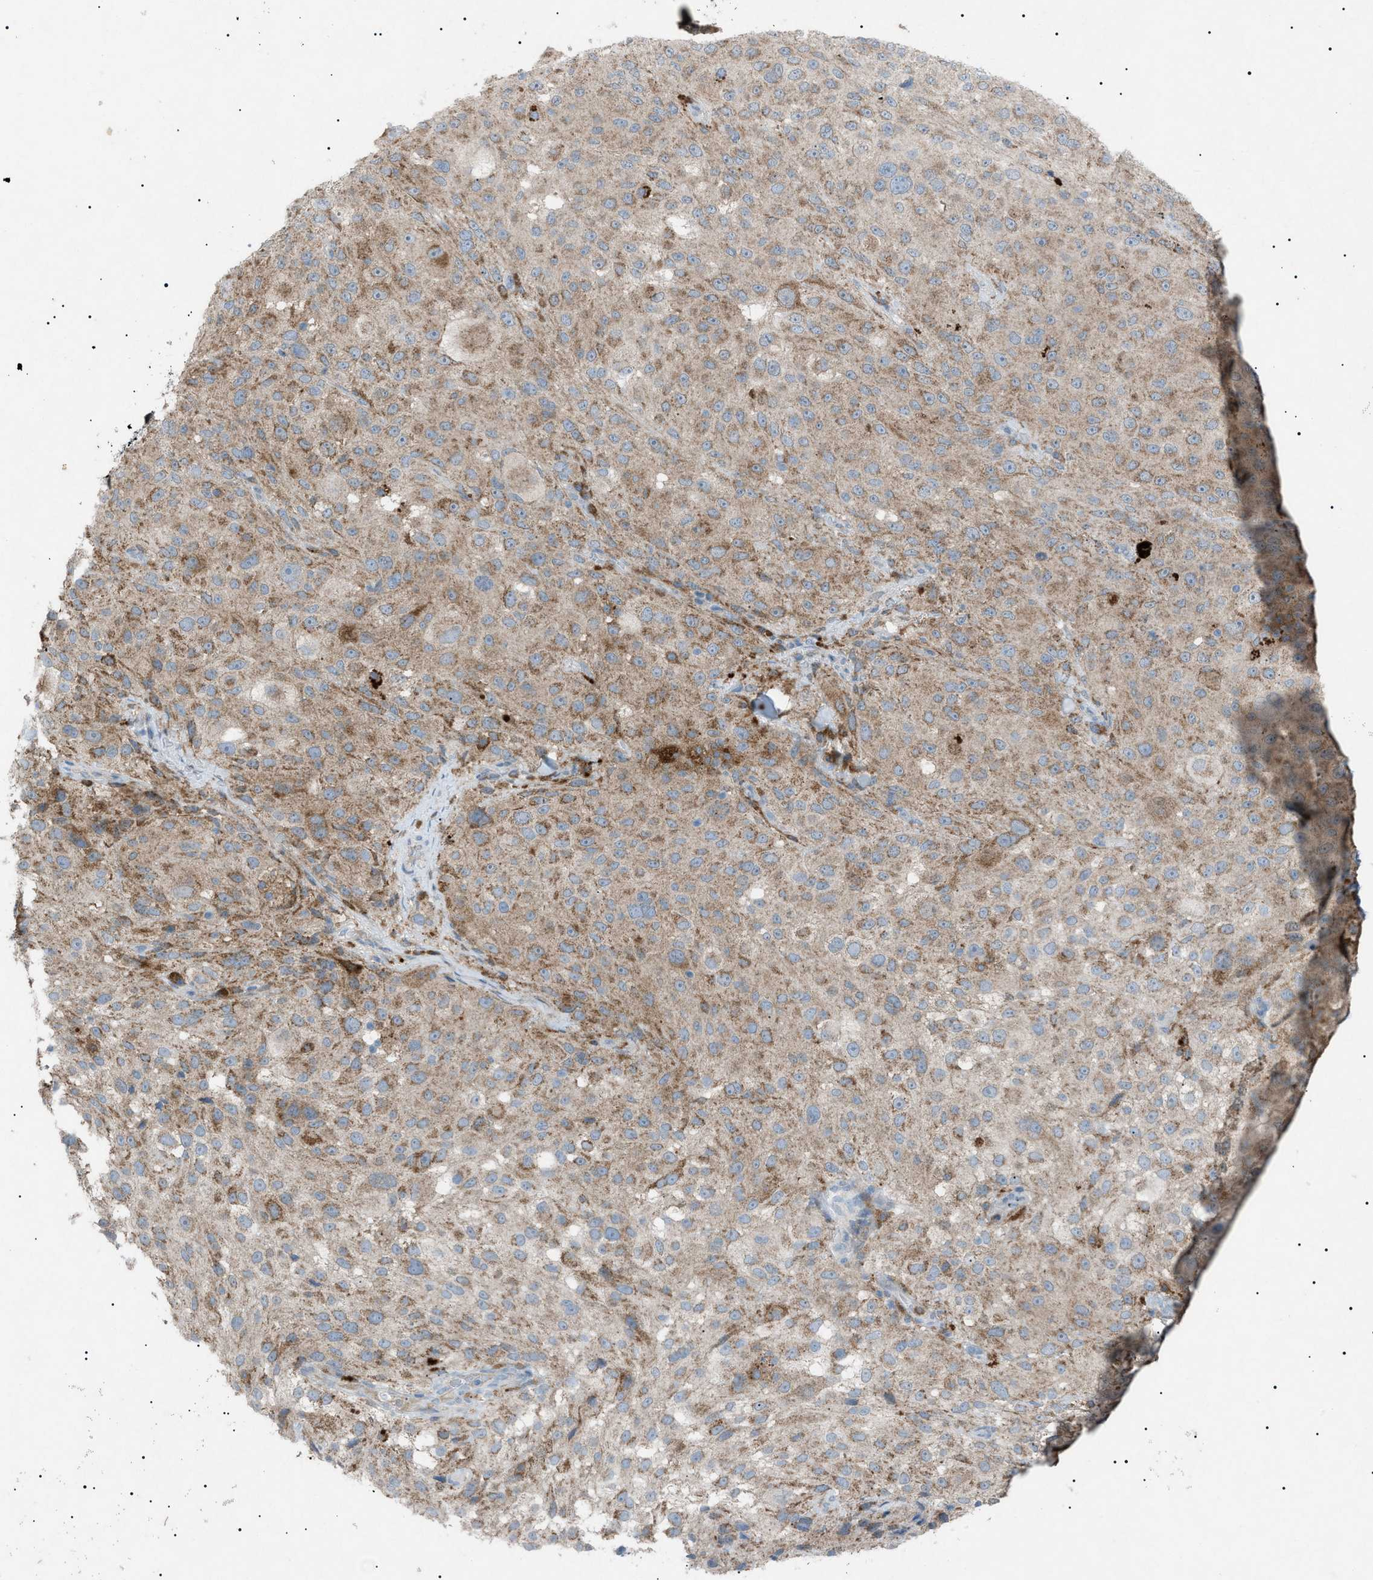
{"staining": {"intensity": "weak", "quantity": ">75%", "location": "cytoplasmic/membranous"}, "tissue": "melanoma", "cell_type": "Tumor cells", "image_type": "cancer", "snomed": [{"axis": "morphology", "description": "Necrosis, NOS"}, {"axis": "morphology", "description": "Malignant melanoma, NOS"}, {"axis": "topography", "description": "Skin"}], "caption": "This image displays immunohistochemistry staining of human malignant melanoma, with low weak cytoplasmic/membranous positivity in about >75% of tumor cells.", "gene": "BTK", "patient": {"sex": "female", "age": 87}}